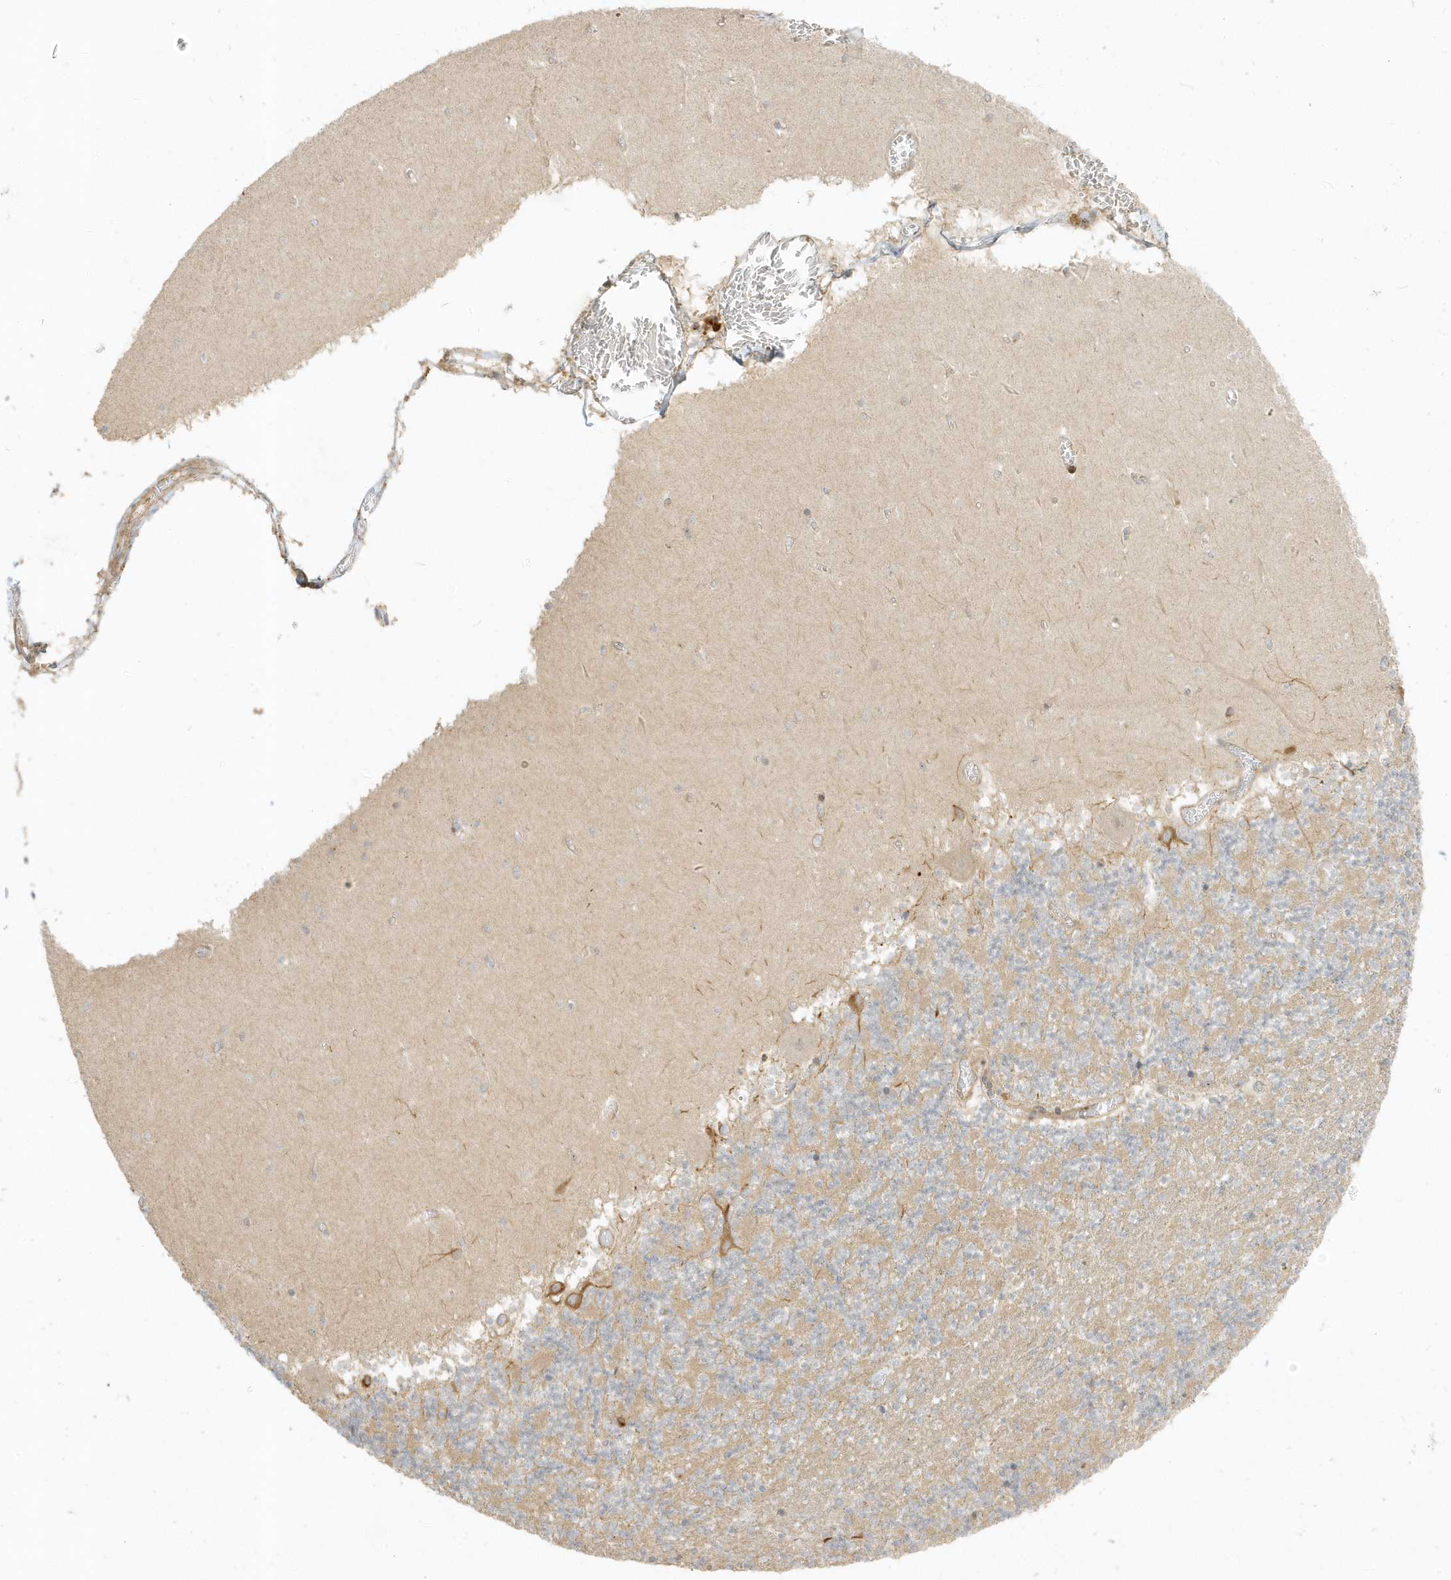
{"staining": {"intensity": "moderate", "quantity": ">75%", "location": "cytoplasmic/membranous"}, "tissue": "cerebellum", "cell_type": "Cells in granular layer", "image_type": "normal", "snomed": [{"axis": "morphology", "description": "Normal tissue, NOS"}, {"axis": "topography", "description": "Cerebellum"}], "caption": "Human cerebellum stained for a protein (brown) exhibits moderate cytoplasmic/membranous positive expression in about >75% of cells in granular layer.", "gene": "ZBTB8A", "patient": {"sex": "female", "age": 28}}